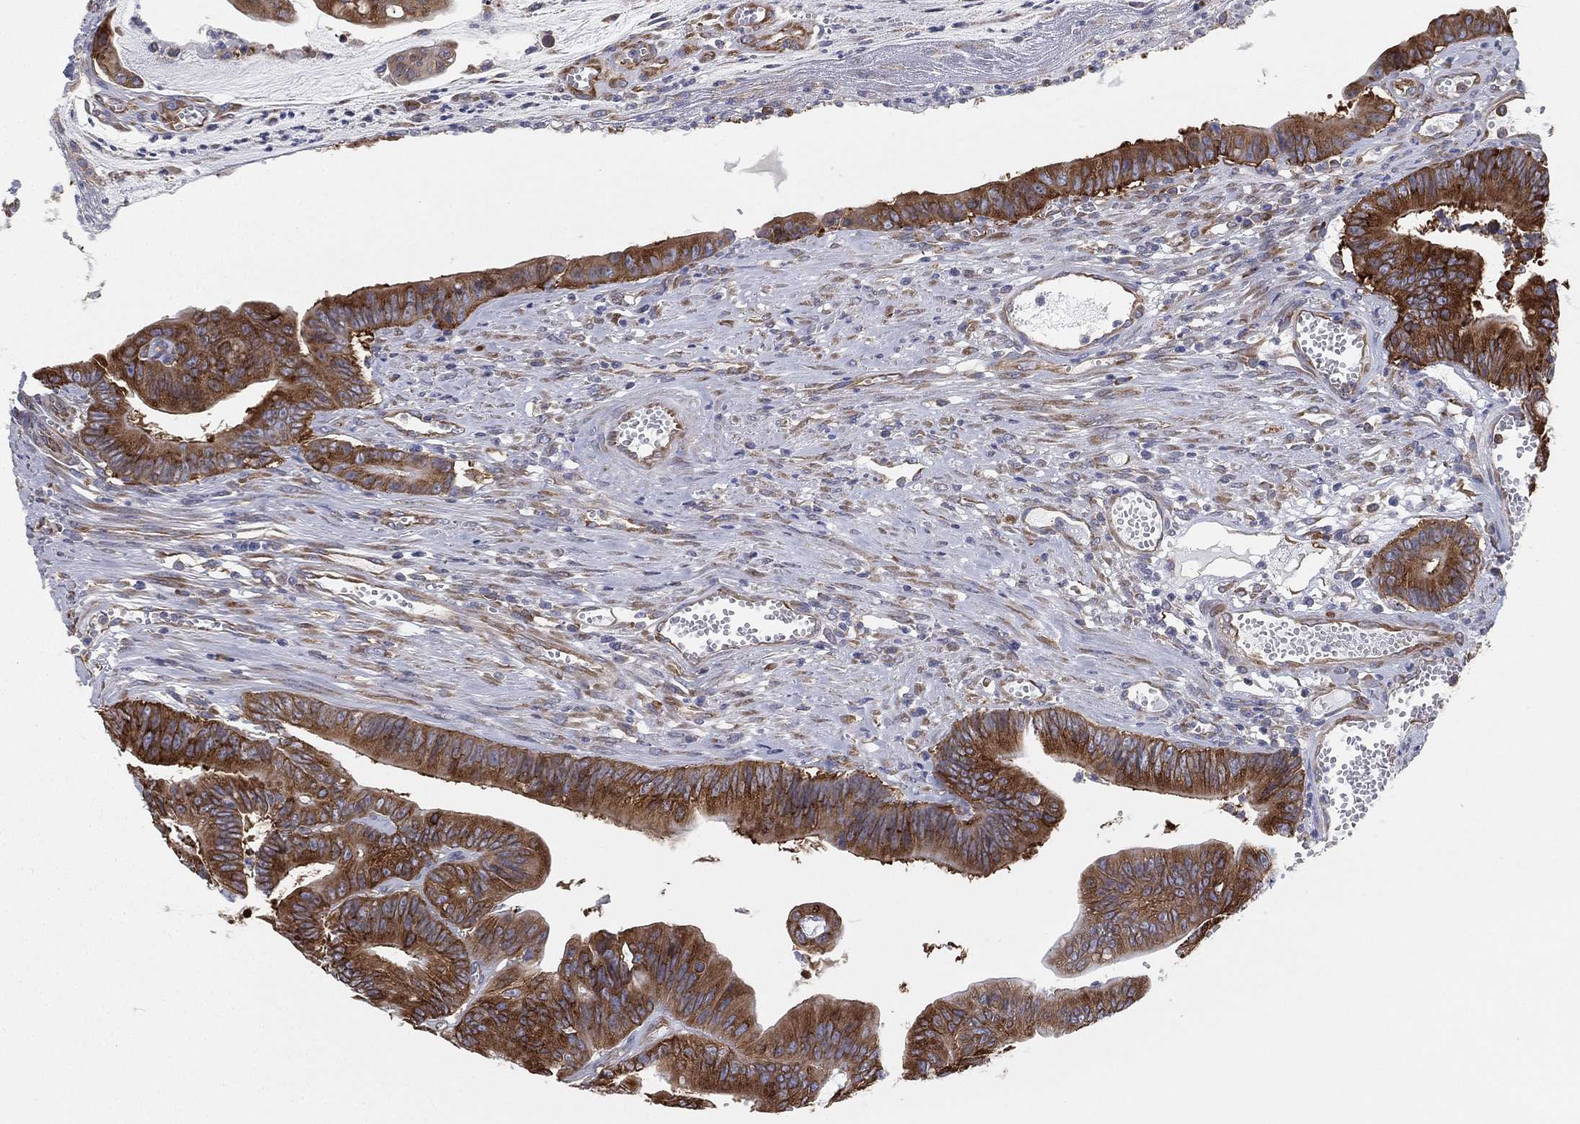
{"staining": {"intensity": "strong", "quantity": ">75%", "location": "cytoplasmic/membranous"}, "tissue": "colorectal cancer", "cell_type": "Tumor cells", "image_type": "cancer", "snomed": [{"axis": "morphology", "description": "Adenocarcinoma, NOS"}, {"axis": "topography", "description": "Colon"}], "caption": "Tumor cells show high levels of strong cytoplasmic/membranous positivity in approximately >75% of cells in human colorectal cancer. (brown staining indicates protein expression, while blue staining denotes nuclei).", "gene": "FARSA", "patient": {"sex": "female", "age": 69}}